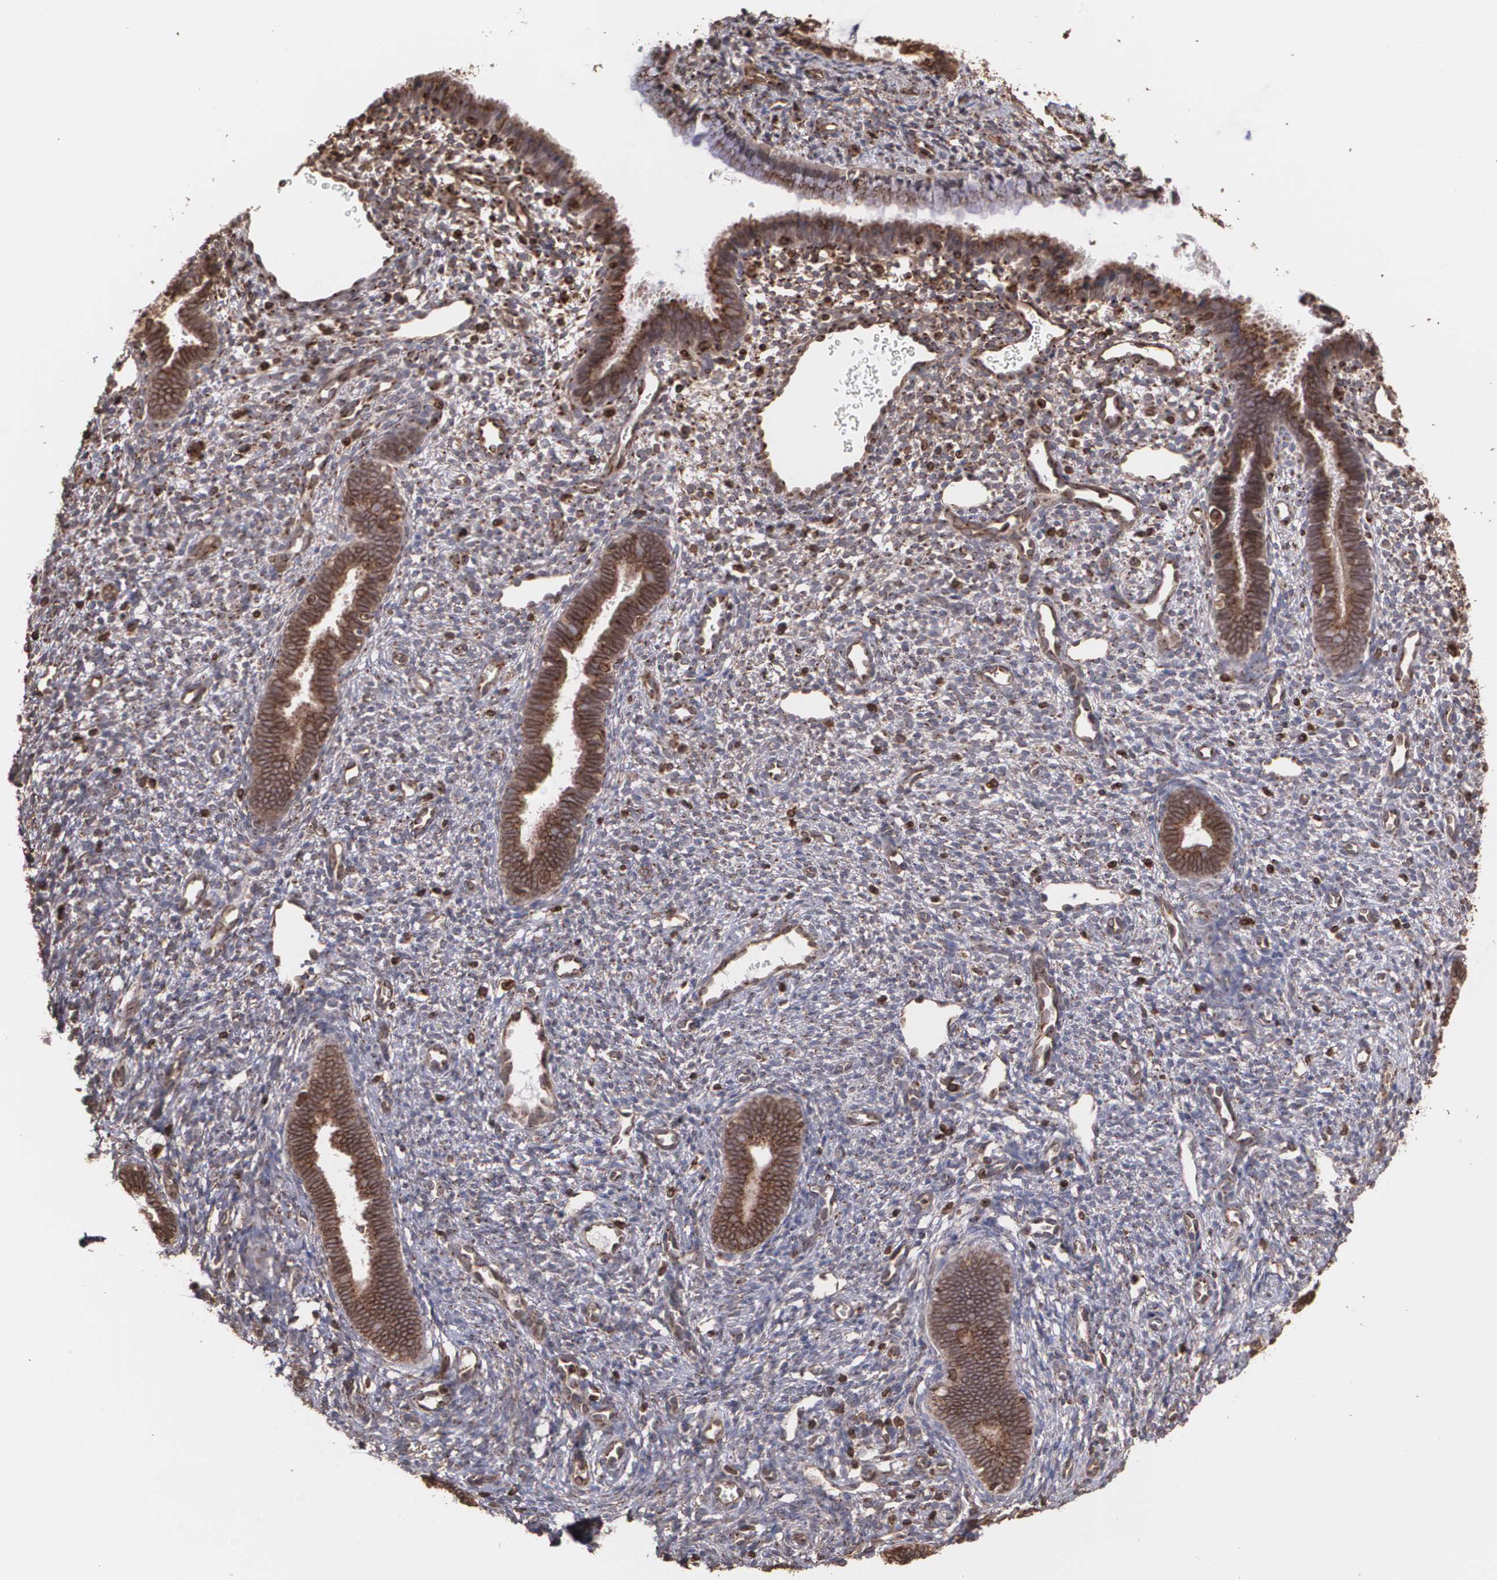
{"staining": {"intensity": "moderate", "quantity": "25%-75%", "location": "cytoplasmic/membranous"}, "tissue": "endometrium", "cell_type": "Cells in endometrial stroma", "image_type": "normal", "snomed": [{"axis": "morphology", "description": "Normal tissue, NOS"}, {"axis": "topography", "description": "Endometrium"}], "caption": "Protein analysis of unremarkable endometrium shows moderate cytoplasmic/membranous positivity in approximately 25%-75% of cells in endometrial stroma.", "gene": "TRIP11", "patient": {"sex": "female", "age": 27}}